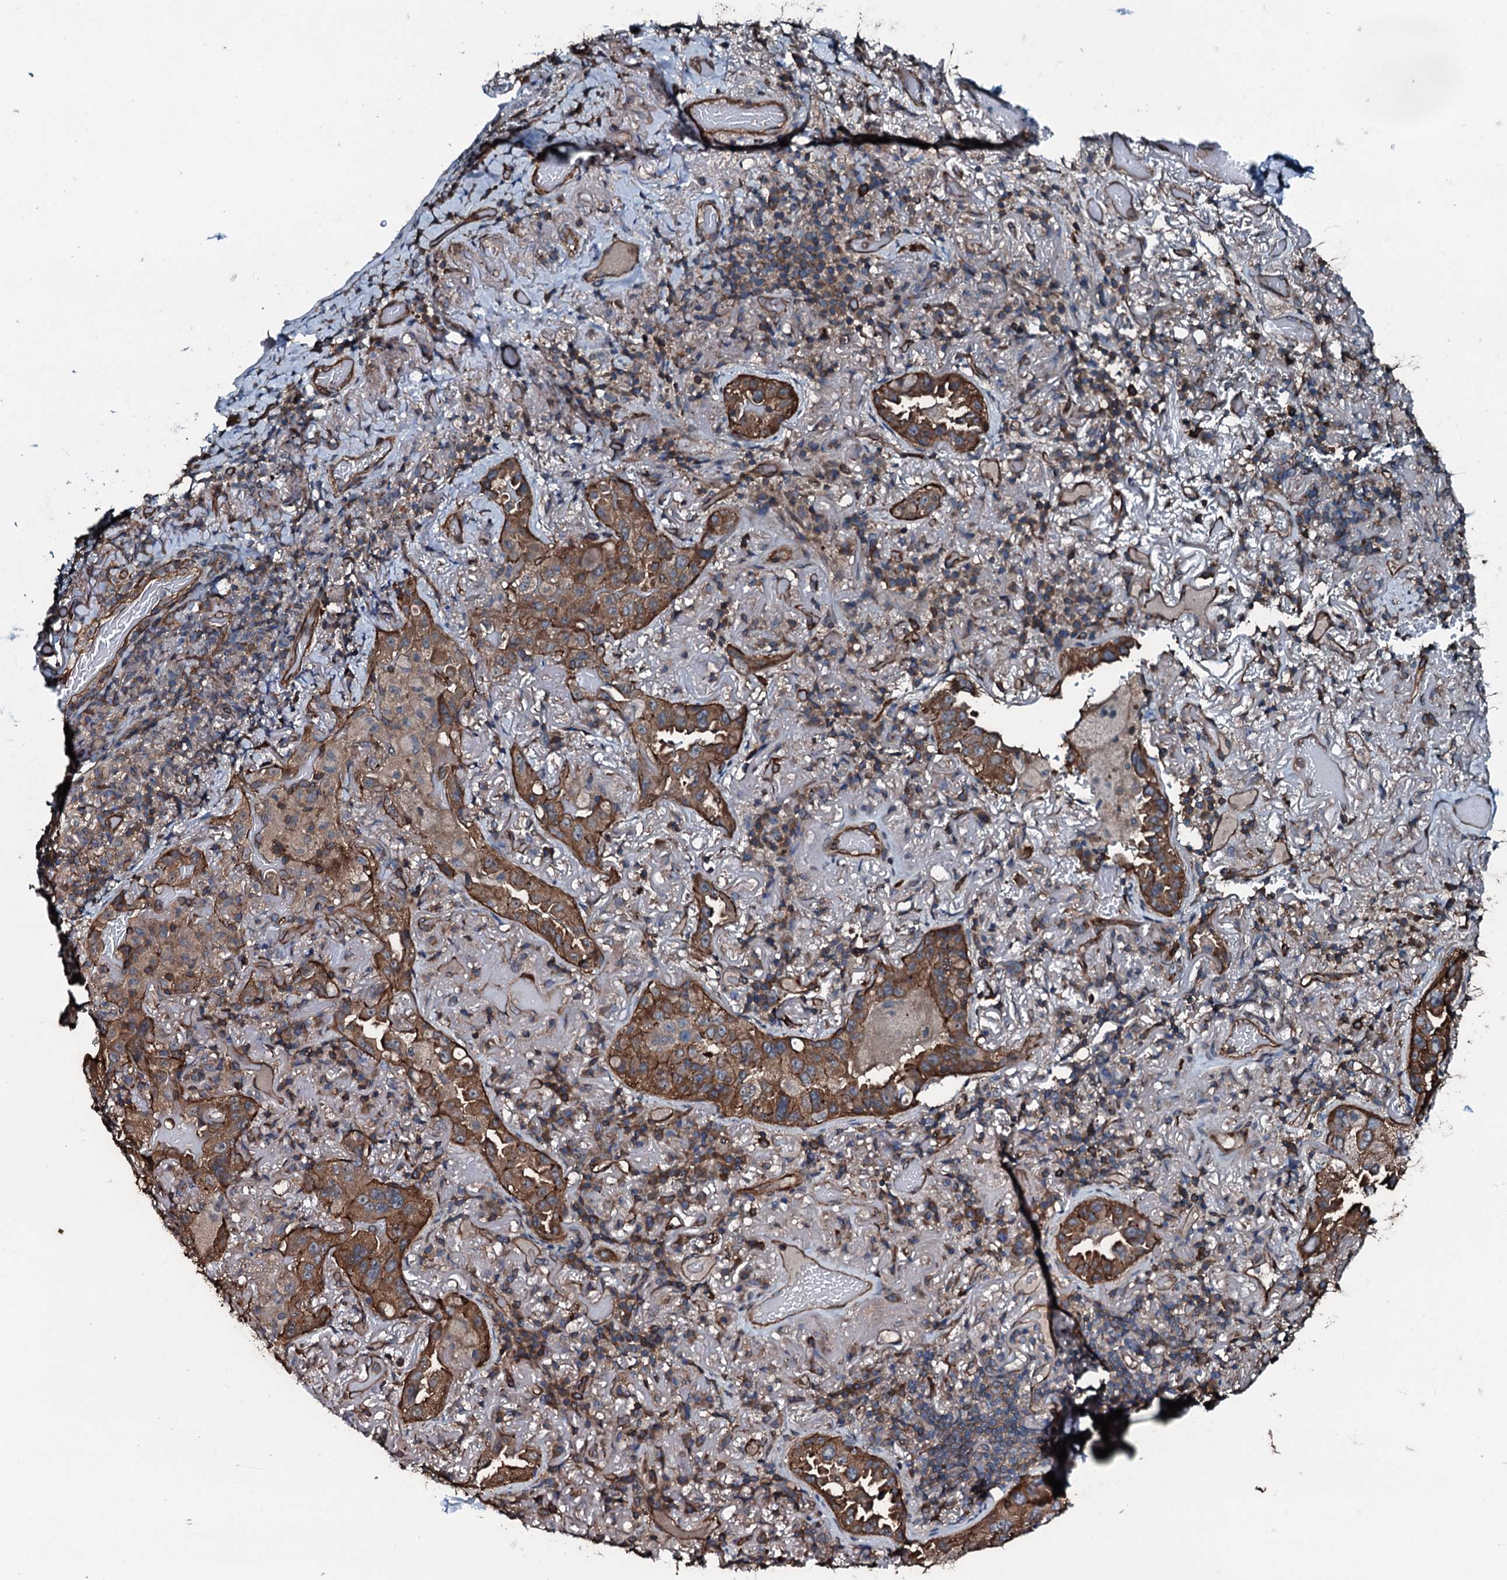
{"staining": {"intensity": "strong", "quantity": ">75%", "location": "cytoplasmic/membranous"}, "tissue": "lung cancer", "cell_type": "Tumor cells", "image_type": "cancer", "snomed": [{"axis": "morphology", "description": "Adenocarcinoma, NOS"}, {"axis": "topography", "description": "Lung"}], "caption": "This is a photomicrograph of IHC staining of lung adenocarcinoma, which shows strong expression in the cytoplasmic/membranous of tumor cells.", "gene": "SLC25A38", "patient": {"sex": "female", "age": 69}}